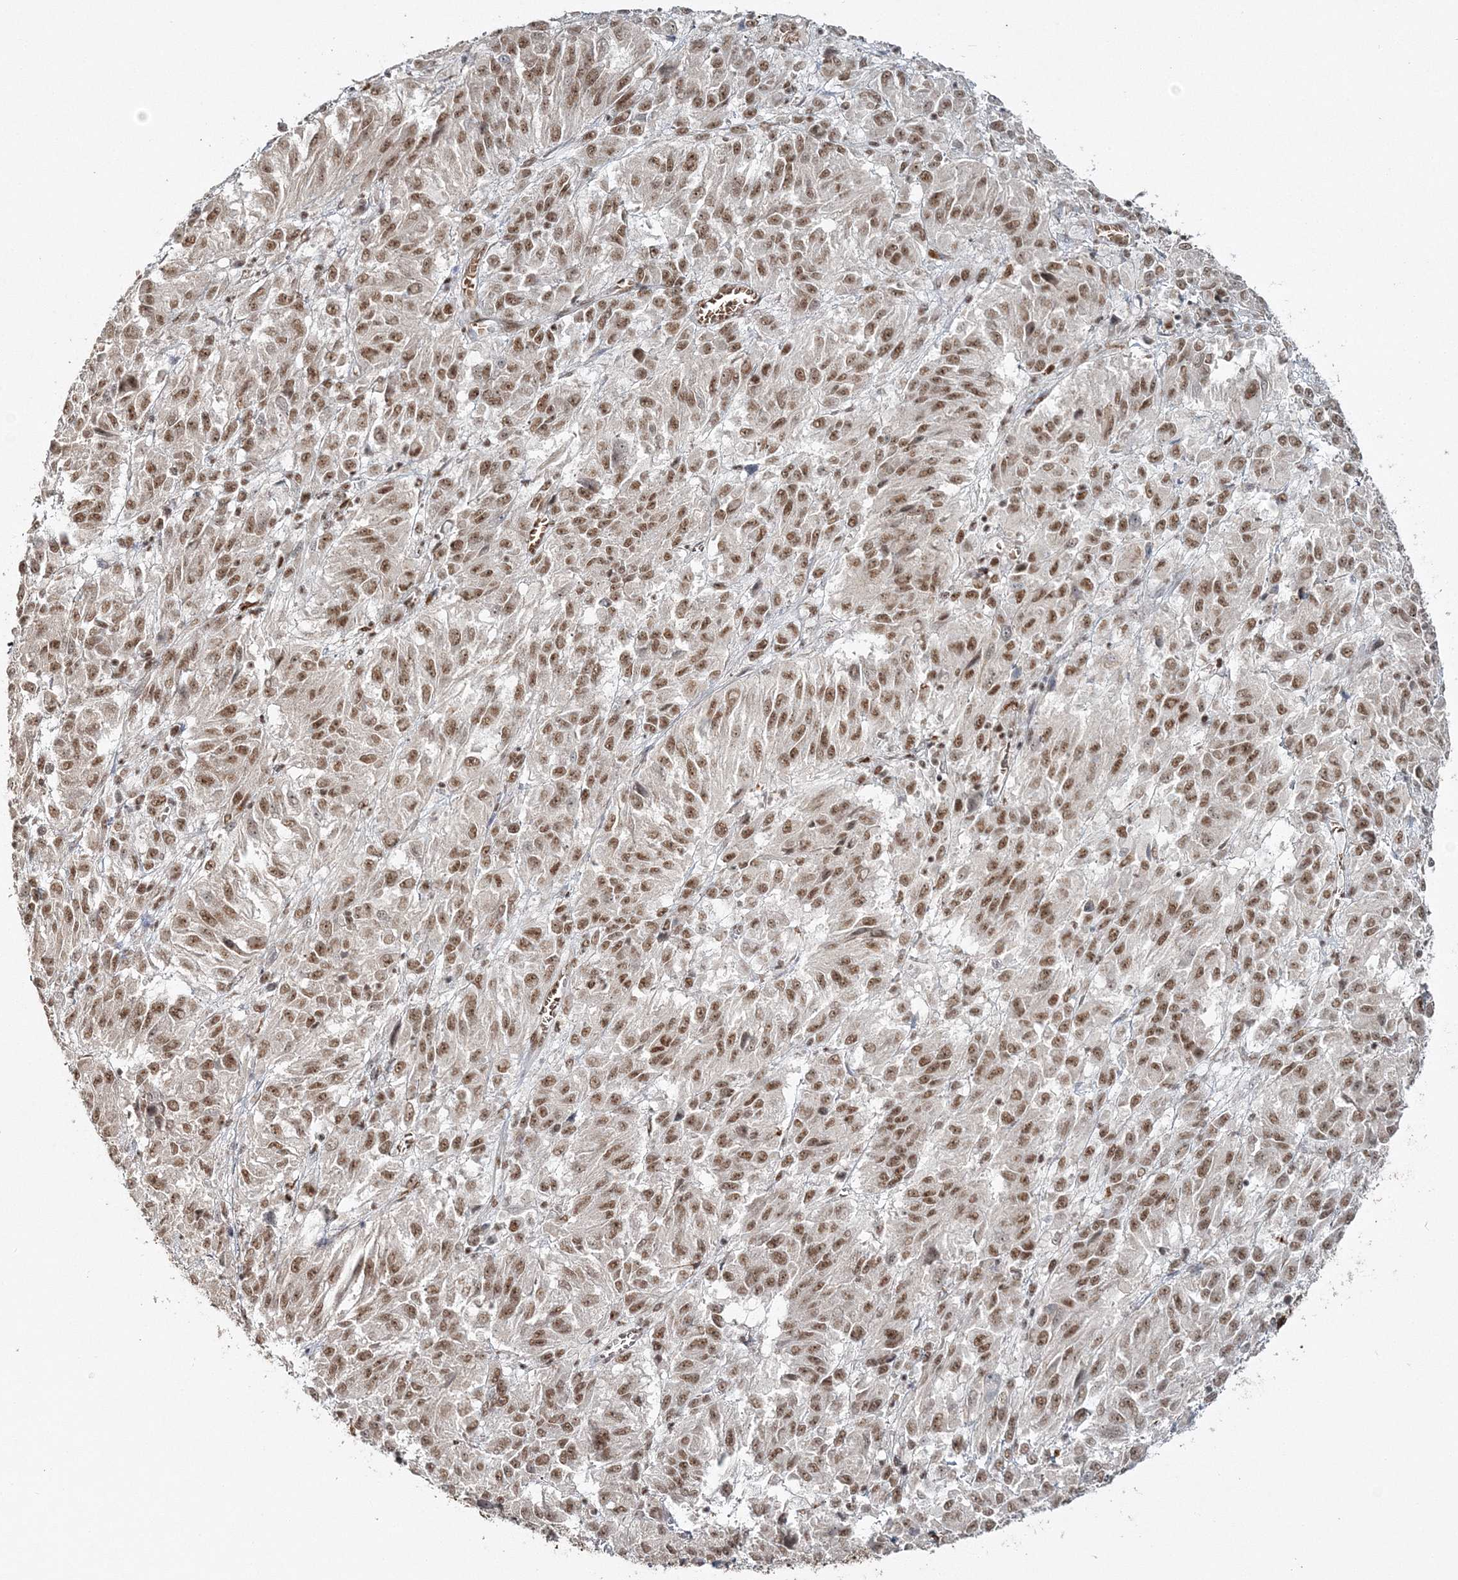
{"staining": {"intensity": "moderate", "quantity": ">75%", "location": "nuclear"}, "tissue": "melanoma", "cell_type": "Tumor cells", "image_type": "cancer", "snomed": [{"axis": "morphology", "description": "Malignant melanoma, Metastatic site"}, {"axis": "topography", "description": "Lung"}], "caption": "The image shows immunohistochemical staining of malignant melanoma (metastatic site). There is moderate nuclear staining is appreciated in about >75% of tumor cells. (Brightfield microscopy of DAB IHC at high magnification).", "gene": "QRICH1", "patient": {"sex": "male", "age": 64}}